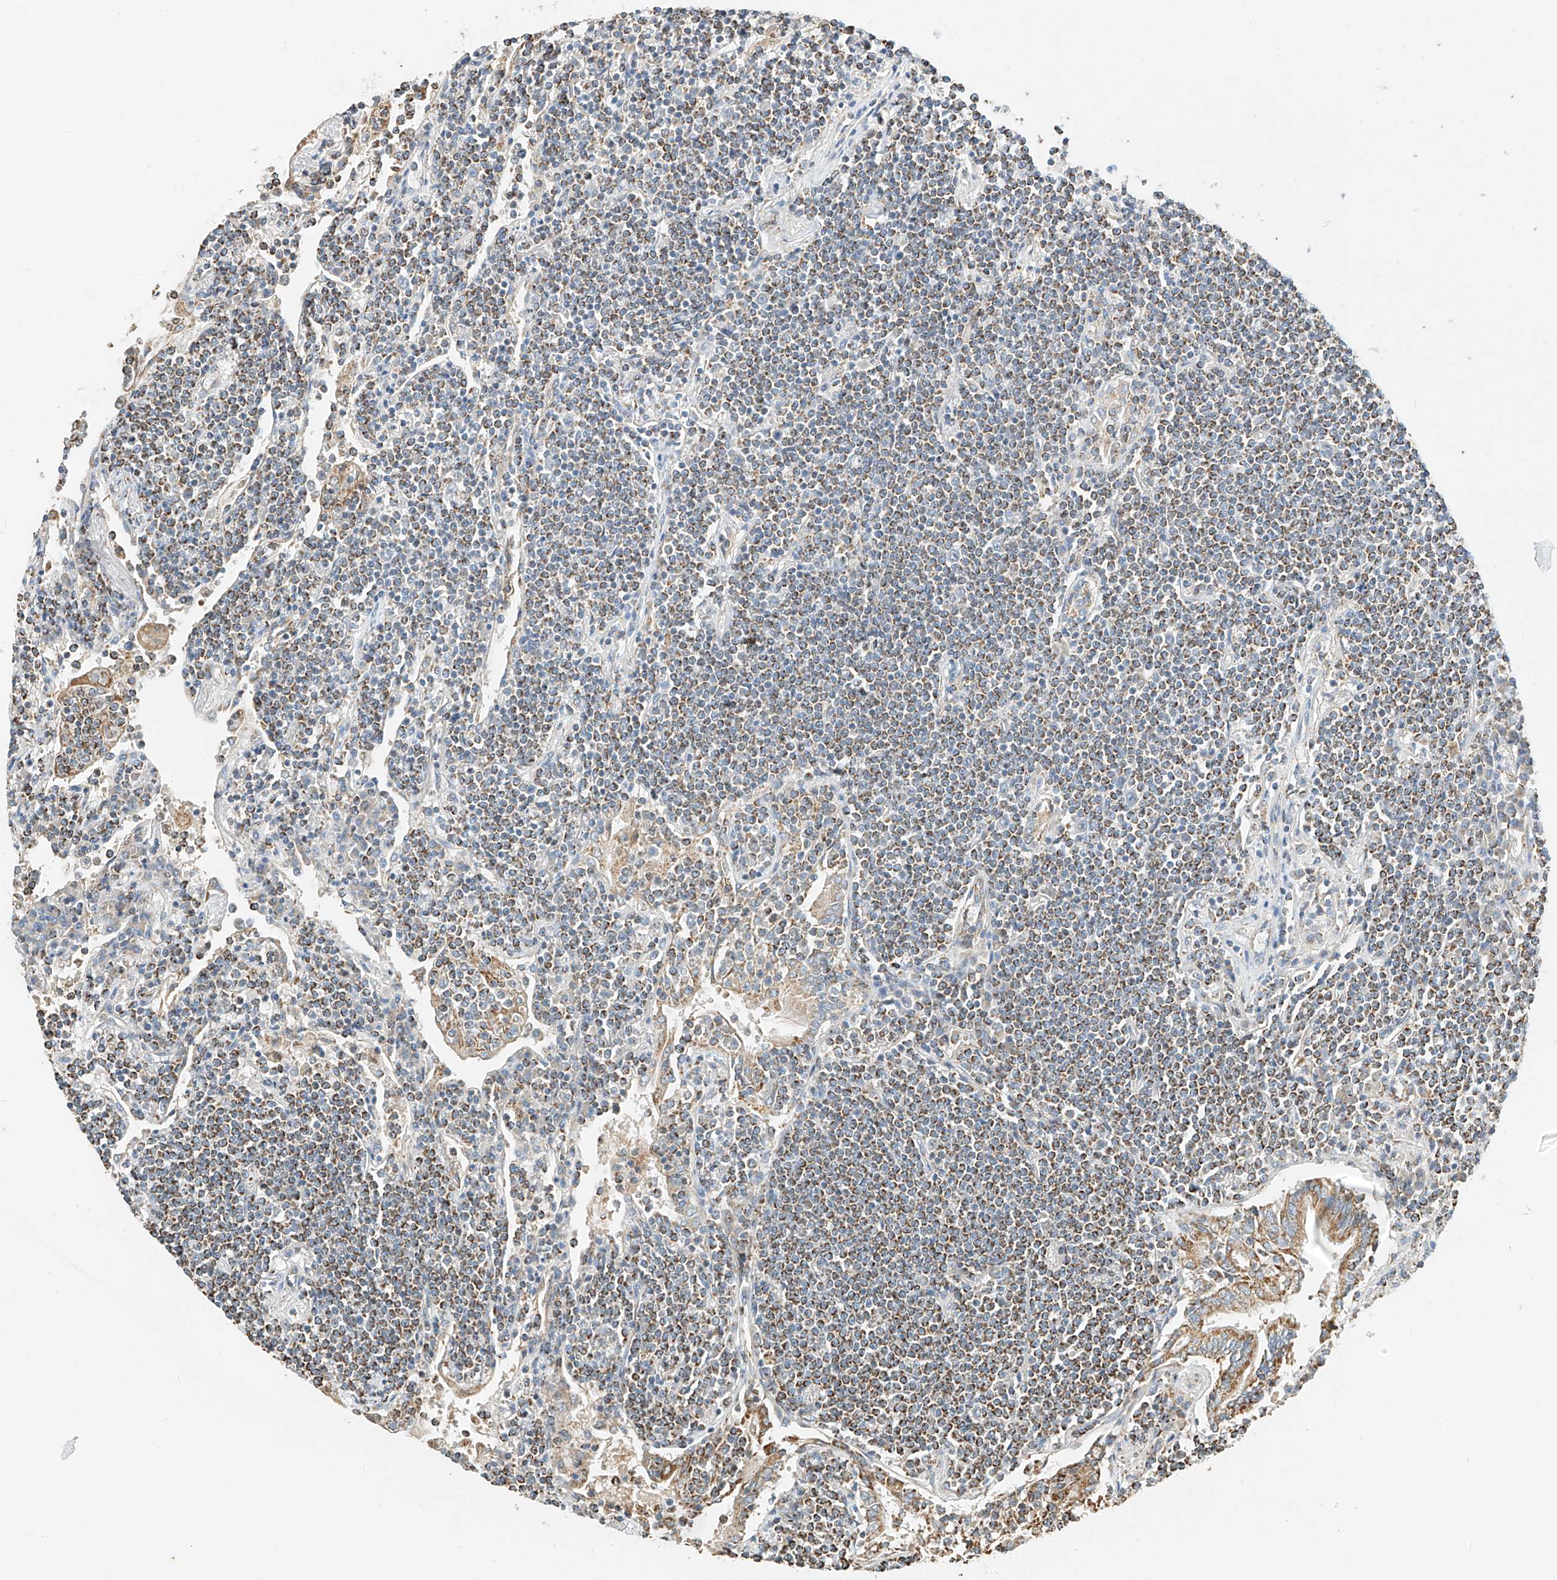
{"staining": {"intensity": "moderate", "quantity": ">75%", "location": "cytoplasmic/membranous"}, "tissue": "lymphoma", "cell_type": "Tumor cells", "image_type": "cancer", "snomed": [{"axis": "morphology", "description": "Malignant lymphoma, non-Hodgkin's type, Low grade"}, {"axis": "topography", "description": "Lung"}], "caption": "Malignant lymphoma, non-Hodgkin's type (low-grade) stained with a brown dye shows moderate cytoplasmic/membranous positive staining in about >75% of tumor cells.", "gene": "YIPF7", "patient": {"sex": "female", "age": 71}}